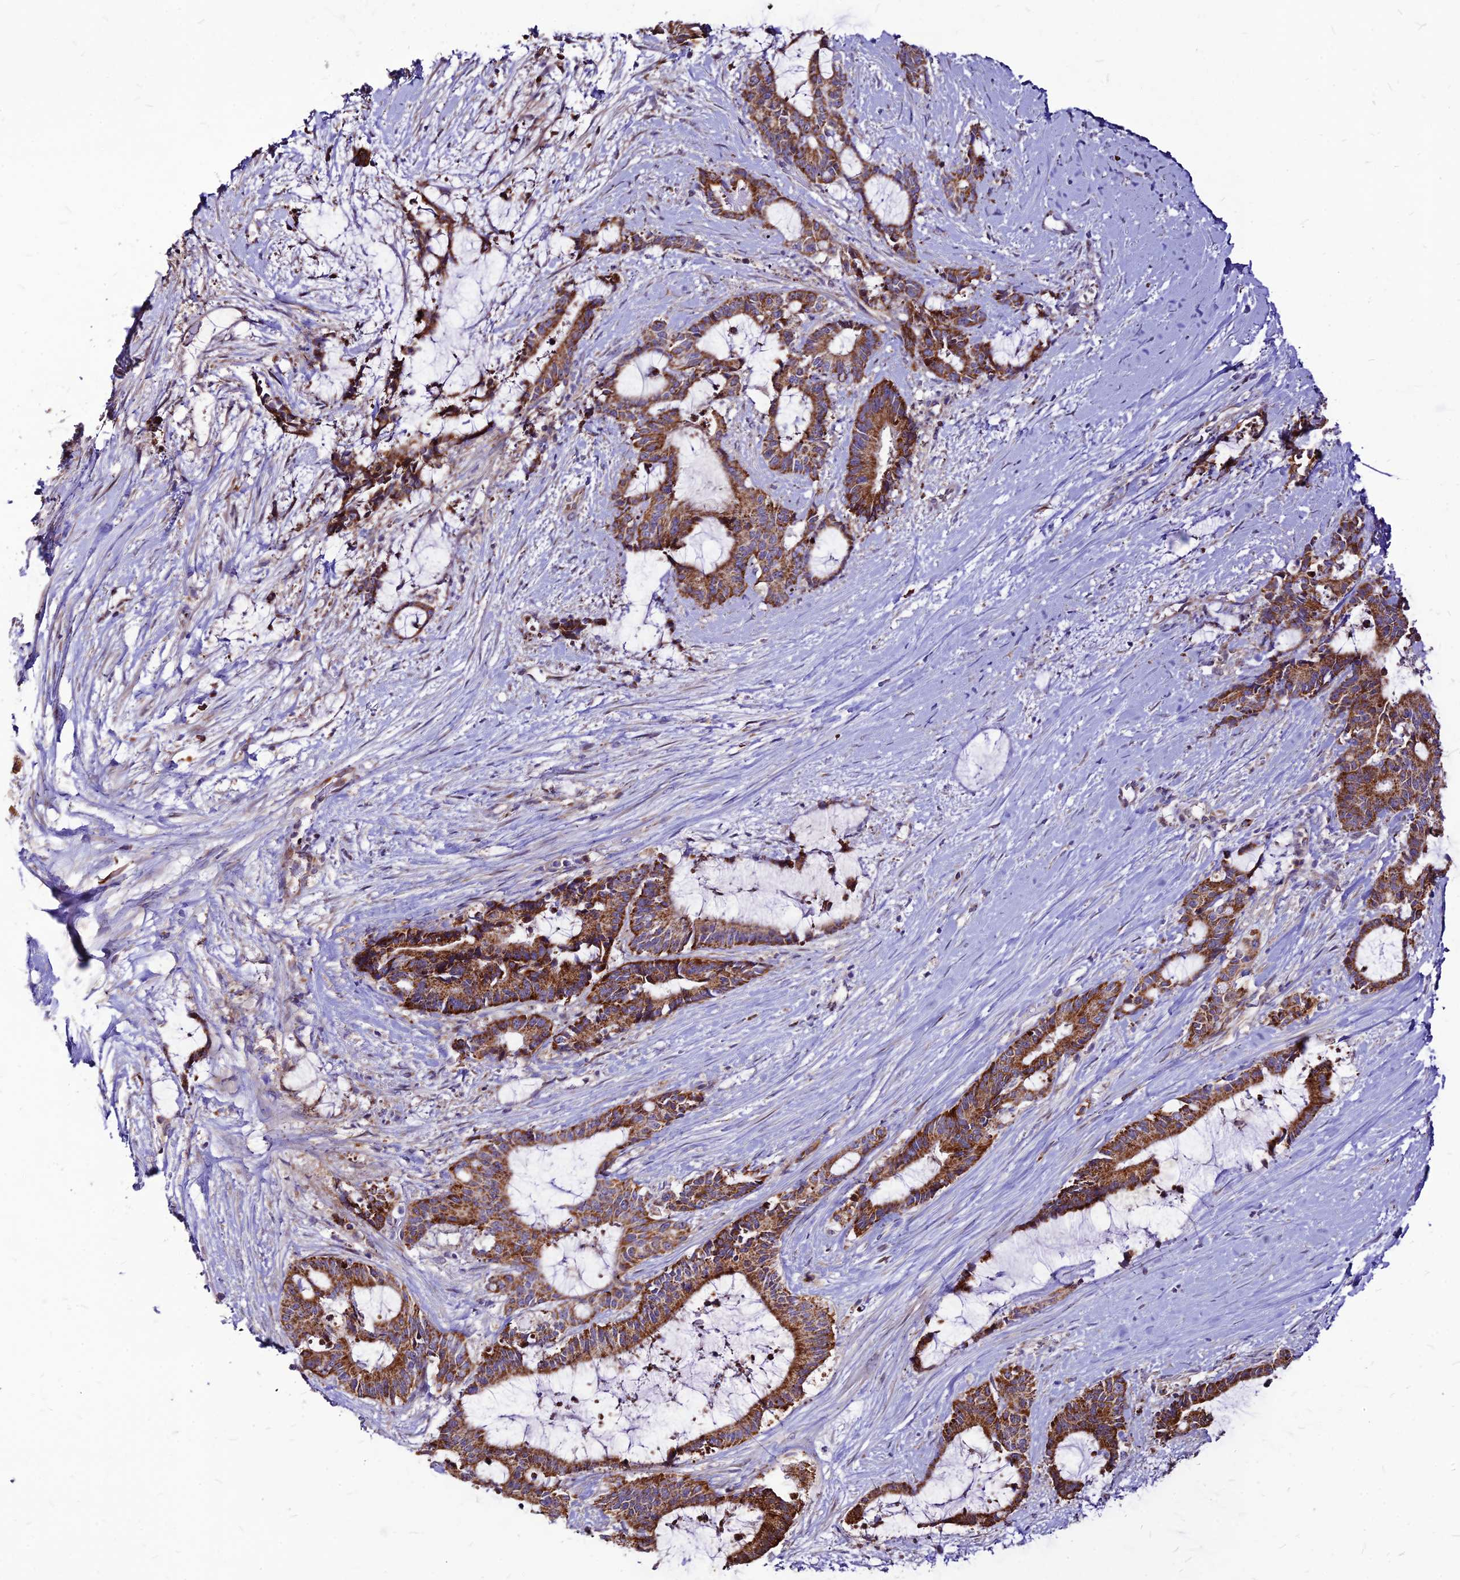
{"staining": {"intensity": "moderate", "quantity": ">75%", "location": "cytoplasmic/membranous"}, "tissue": "liver cancer", "cell_type": "Tumor cells", "image_type": "cancer", "snomed": [{"axis": "morphology", "description": "Normal tissue, NOS"}, {"axis": "morphology", "description": "Cholangiocarcinoma"}, {"axis": "topography", "description": "Liver"}, {"axis": "topography", "description": "Peripheral nerve tissue"}], "caption": "Protein expression analysis of human liver cholangiocarcinoma reveals moderate cytoplasmic/membranous positivity in about >75% of tumor cells. The protein of interest is shown in brown color, while the nuclei are stained blue.", "gene": "ECI1", "patient": {"sex": "female", "age": 73}}